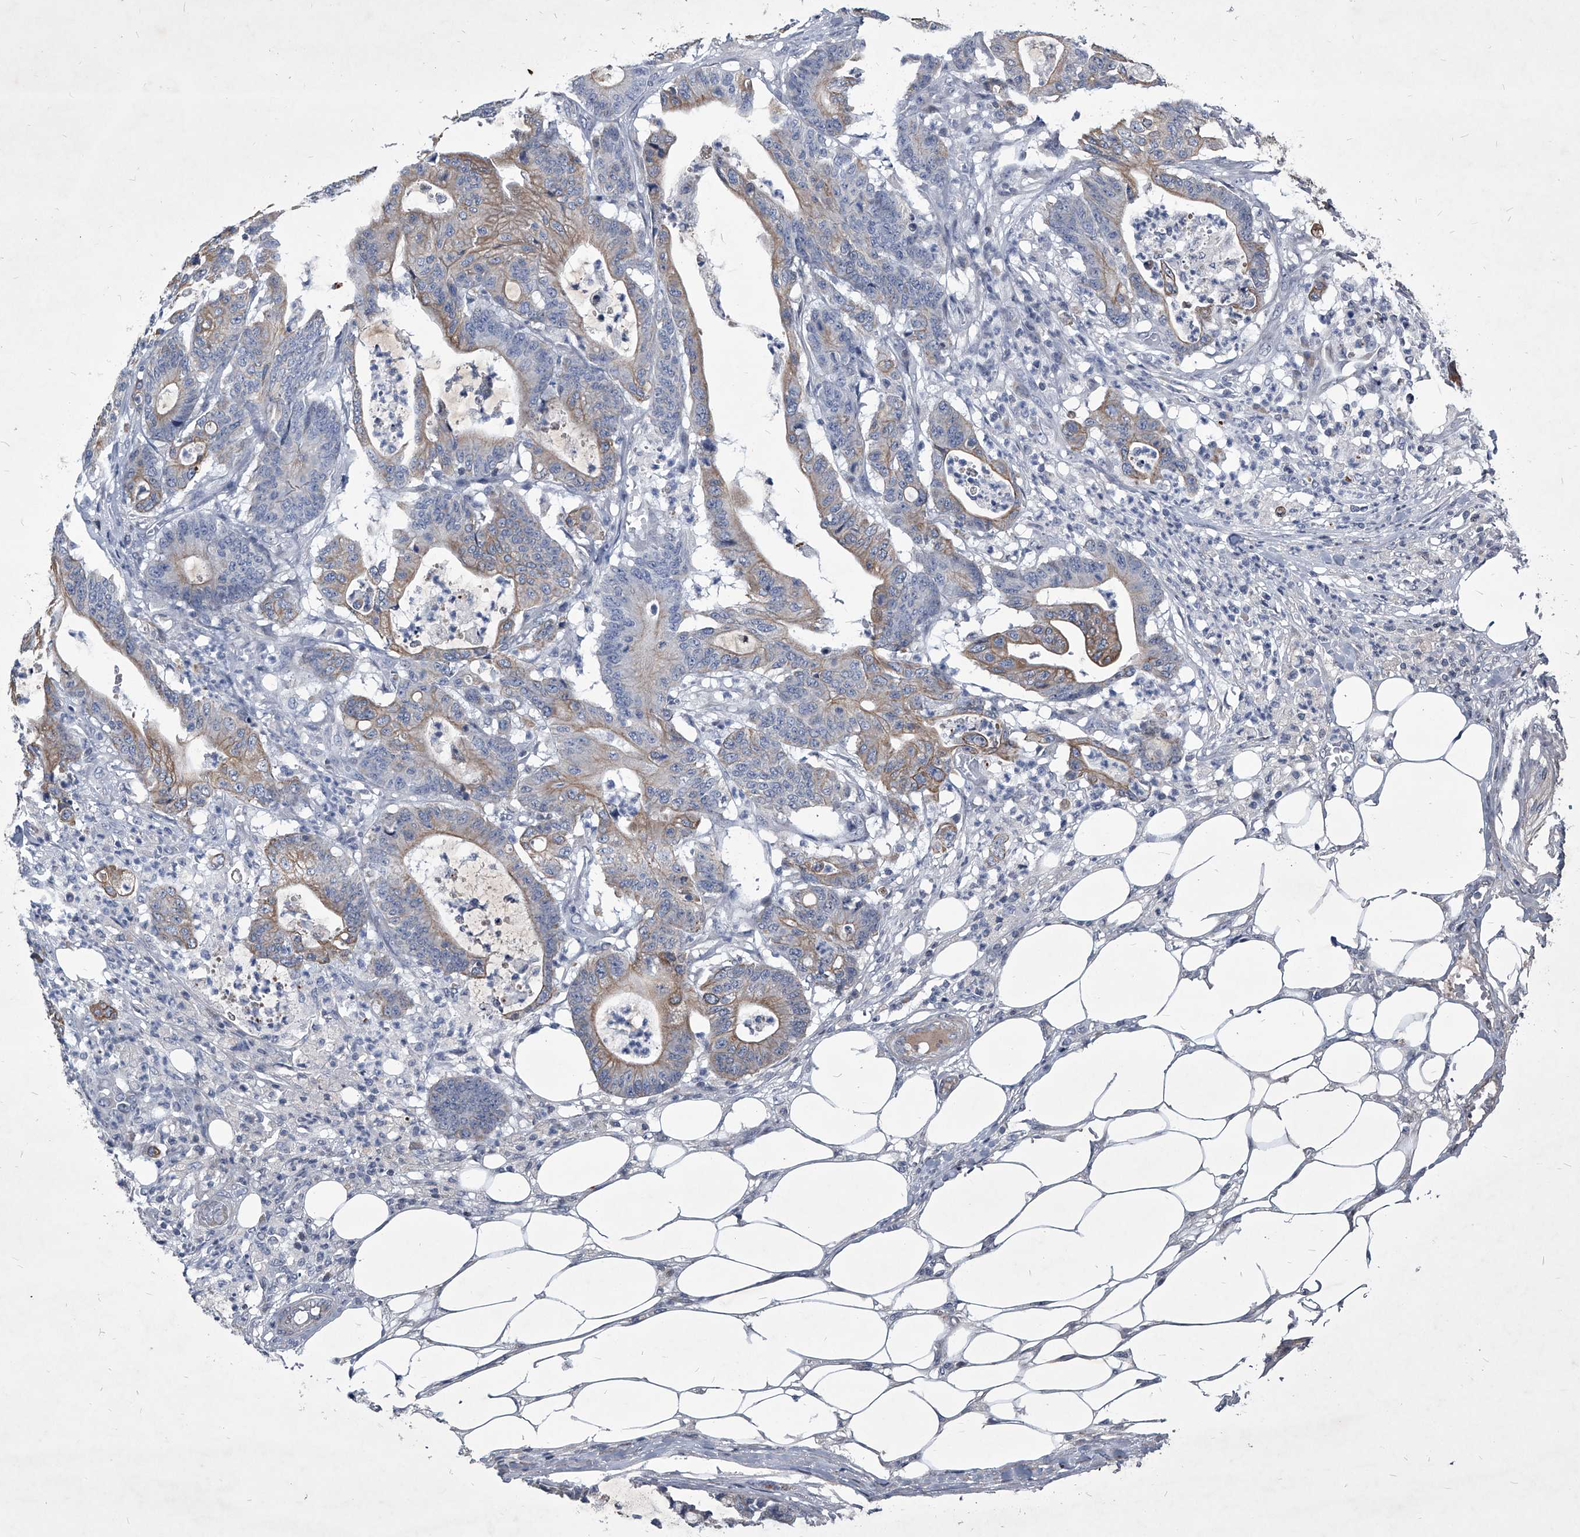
{"staining": {"intensity": "weak", "quantity": "25%-75%", "location": "cytoplasmic/membranous"}, "tissue": "colorectal cancer", "cell_type": "Tumor cells", "image_type": "cancer", "snomed": [{"axis": "morphology", "description": "Adenocarcinoma, NOS"}, {"axis": "topography", "description": "Colon"}], "caption": "Colorectal cancer stained with a protein marker exhibits weak staining in tumor cells.", "gene": "ZNF76", "patient": {"sex": "female", "age": 84}}